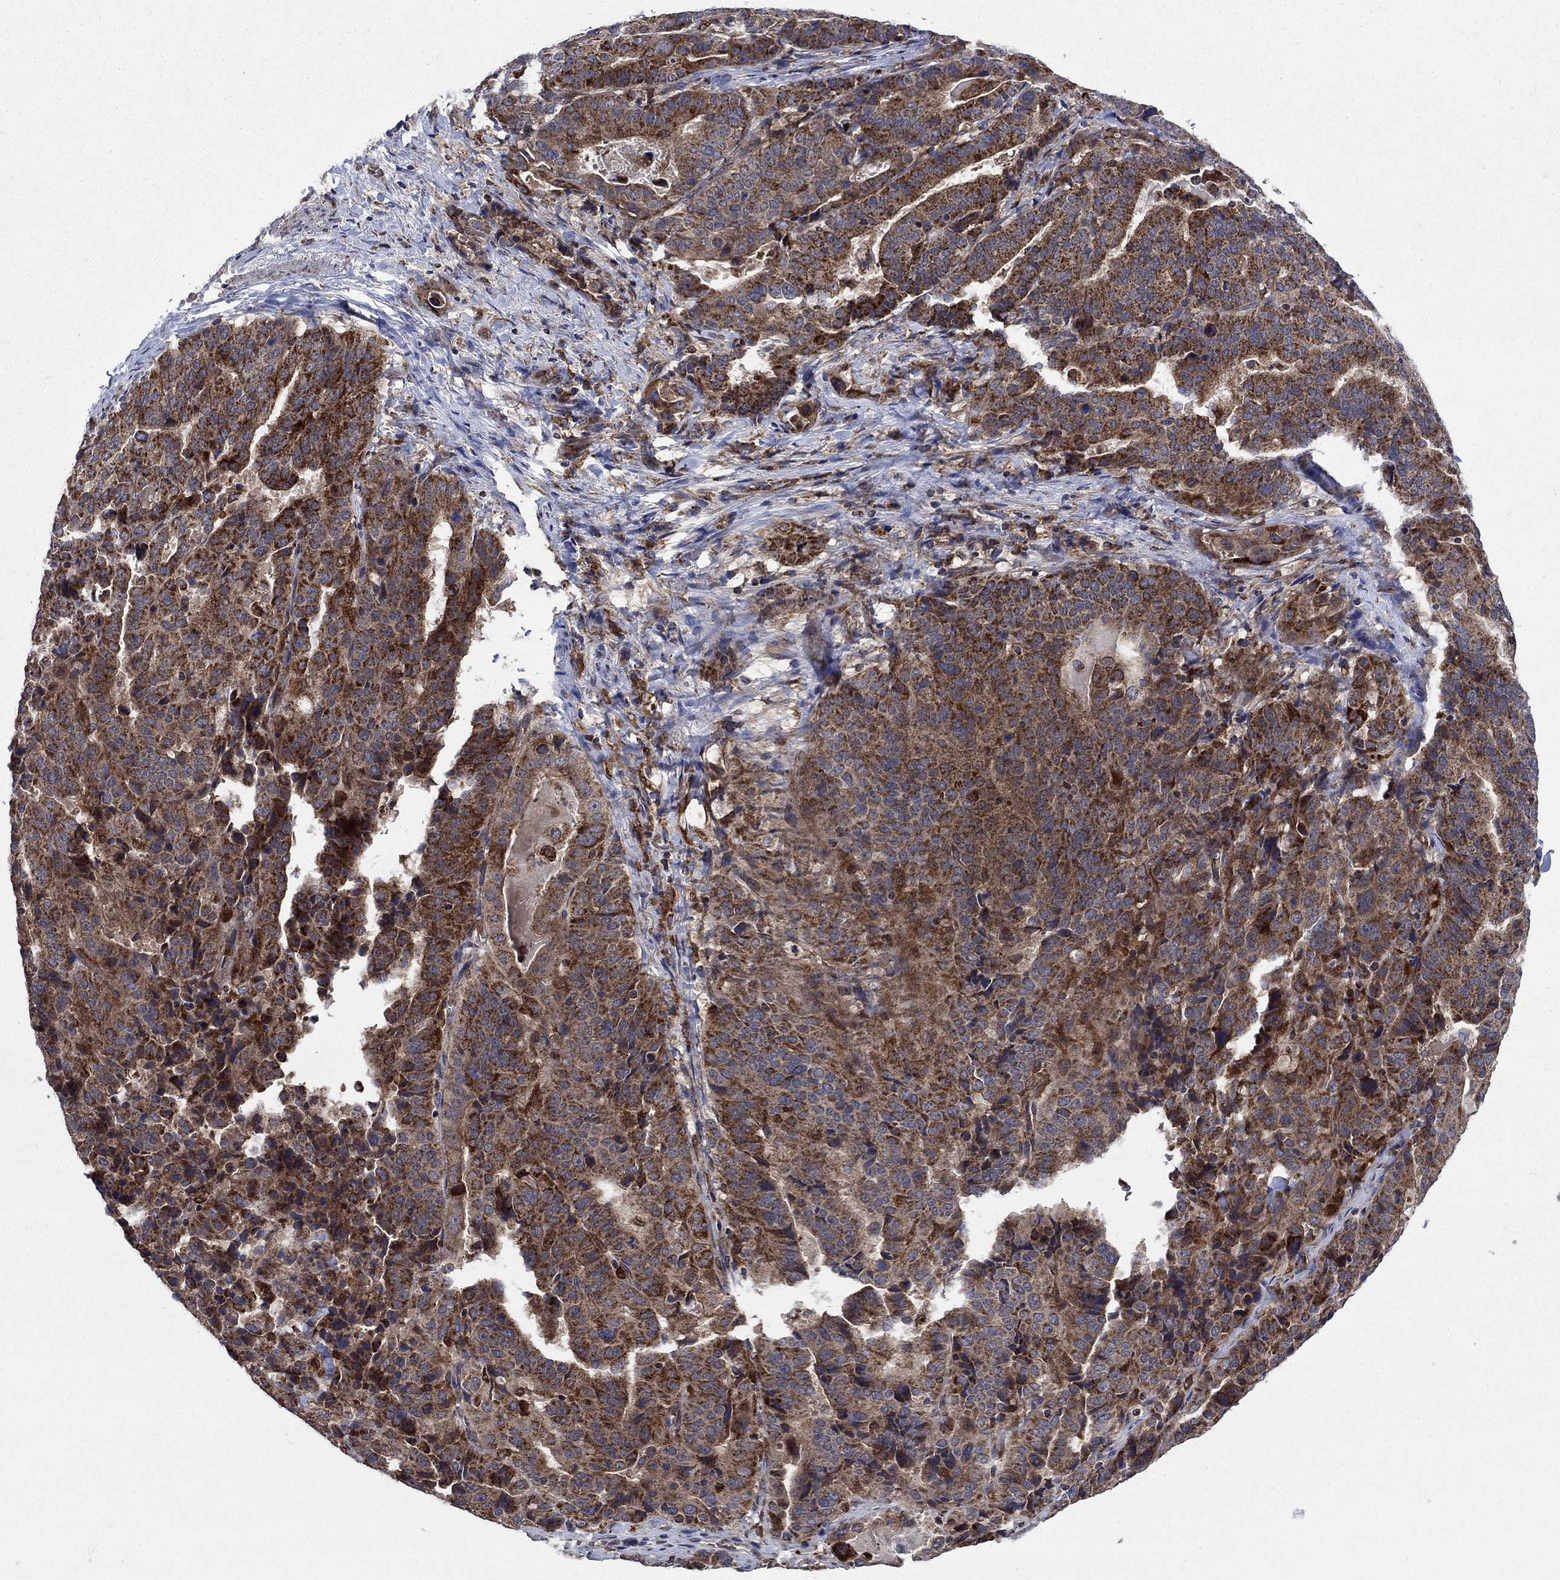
{"staining": {"intensity": "strong", "quantity": "25%-75%", "location": "cytoplasmic/membranous"}, "tissue": "stomach cancer", "cell_type": "Tumor cells", "image_type": "cancer", "snomed": [{"axis": "morphology", "description": "Adenocarcinoma, NOS"}, {"axis": "topography", "description": "Stomach"}], "caption": "Stomach cancer stained for a protein (brown) demonstrates strong cytoplasmic/membranous positive staining in approximately 25%-75% of tumor cells.", "gene": "RNF19B", "patient": {"sex": "male", "age": 48}}